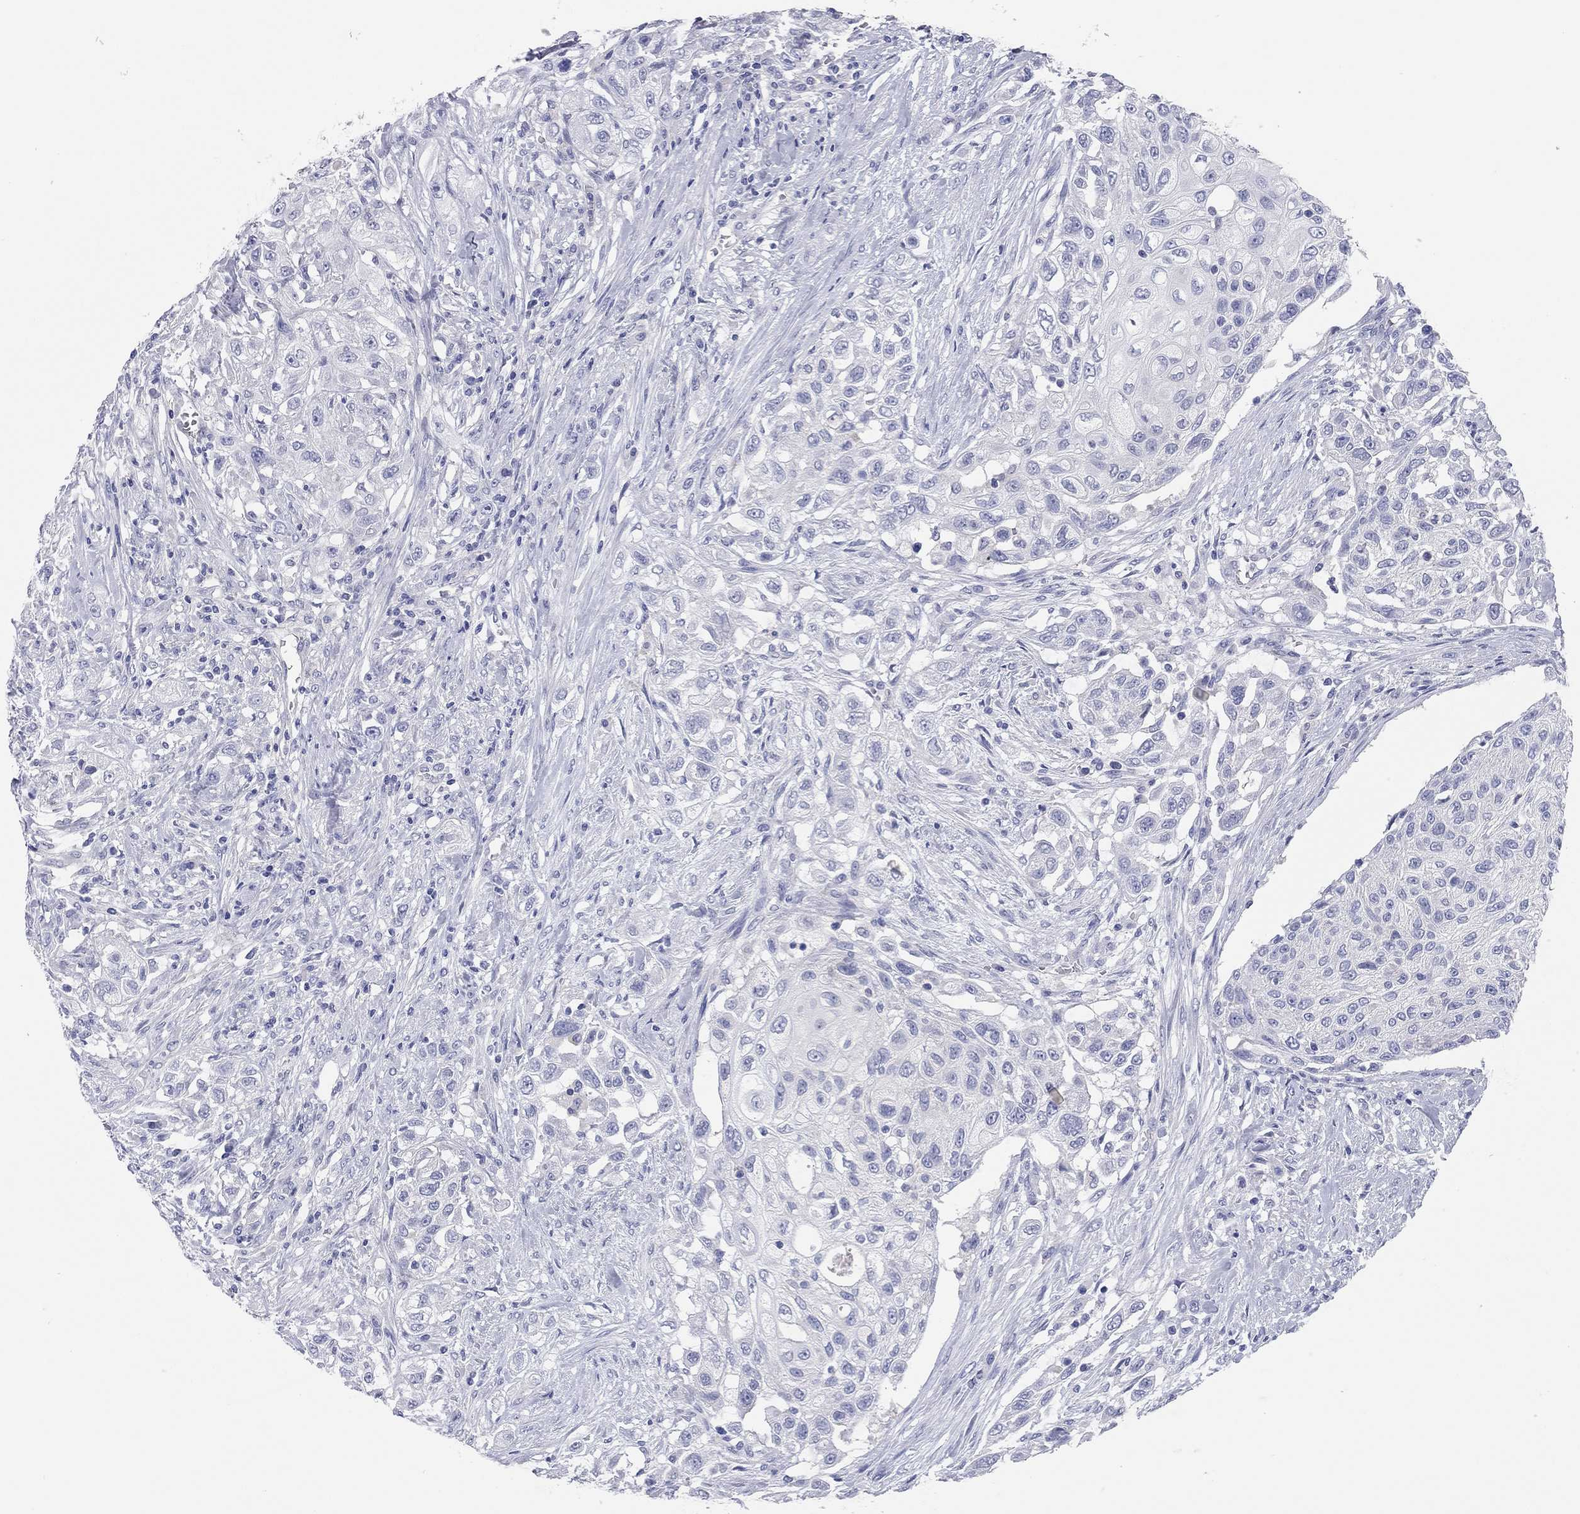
{"staining": {"intensity": "negative", "quantity": "none", "location": "none"}, "tissue": "urothelial cancer", "cell_type": "Tumor cells", "image_type": "cancer", "snomed": [{"axis": "morphology", "description": "Urothelial carcinoma, High grade"}, {"axis": "topography", "description": "Urinary bladder"}], "caption": "High power microscopy image of an immunohistochemistry micrograph of high-grade urothelial carcinoma, revealing no significant staining in tumor cells.", "gene": "TMEM221", "patient": {"sex": "female", "age": 56}}